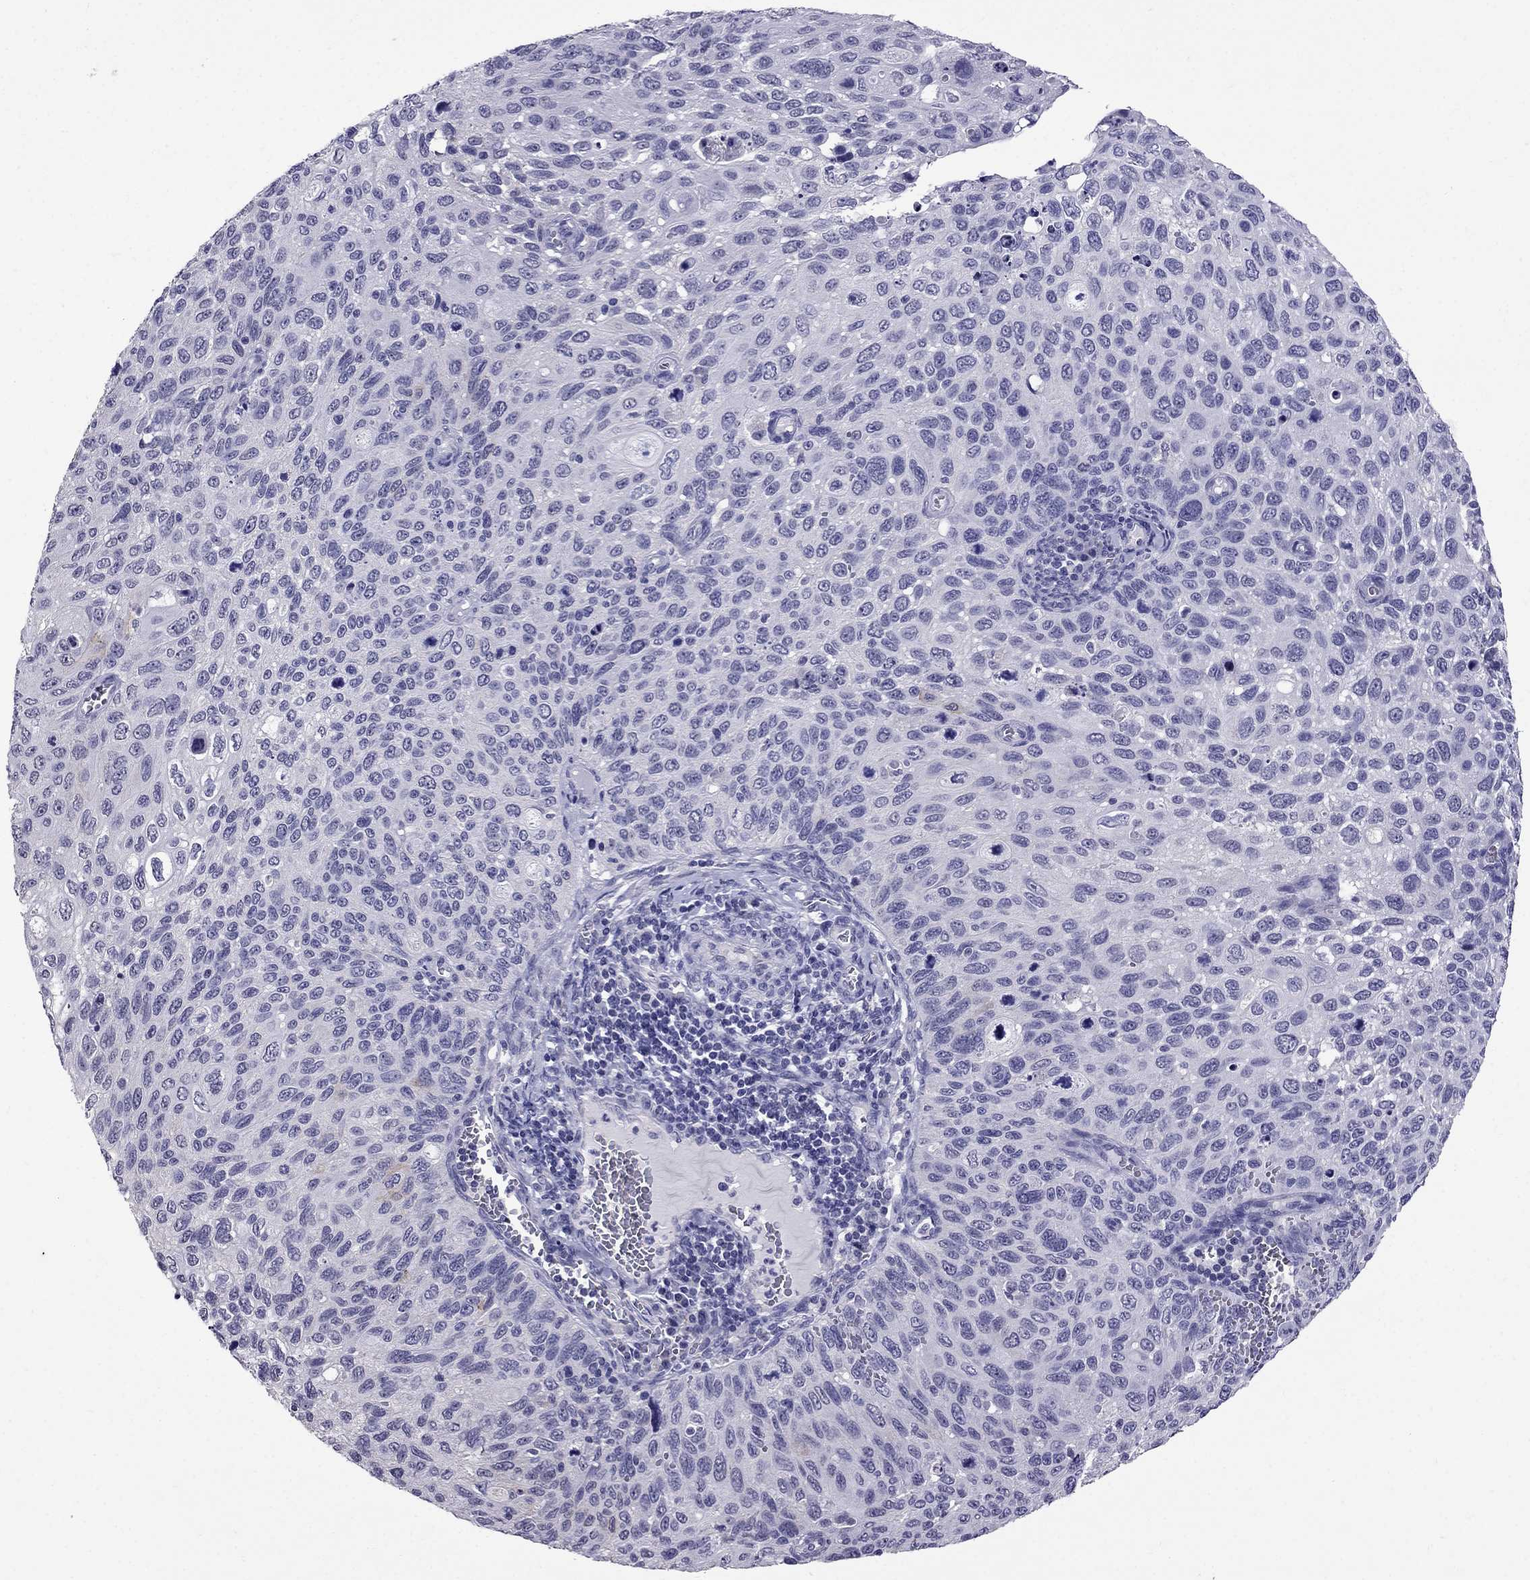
{"staining": {"intensity": "negative", "quantity": "none", "location": "none"}, "tissue": "cervical cancer", "cell_type": "Tumor cells", "image_type": "cancer", "snomed": [{"axis": "morphology", "description": "Squamous cell carcinoma, NOS"}, {"axis": "topography", "description": "Cervix"}], "caption": "Protein analysis of cervical squamous cell carcinoma shows no significant expression in tumor cells. Nuclei are stained in blue.", "gene": "OLFM4", "patient": {"sex": "female", "age": 70}}